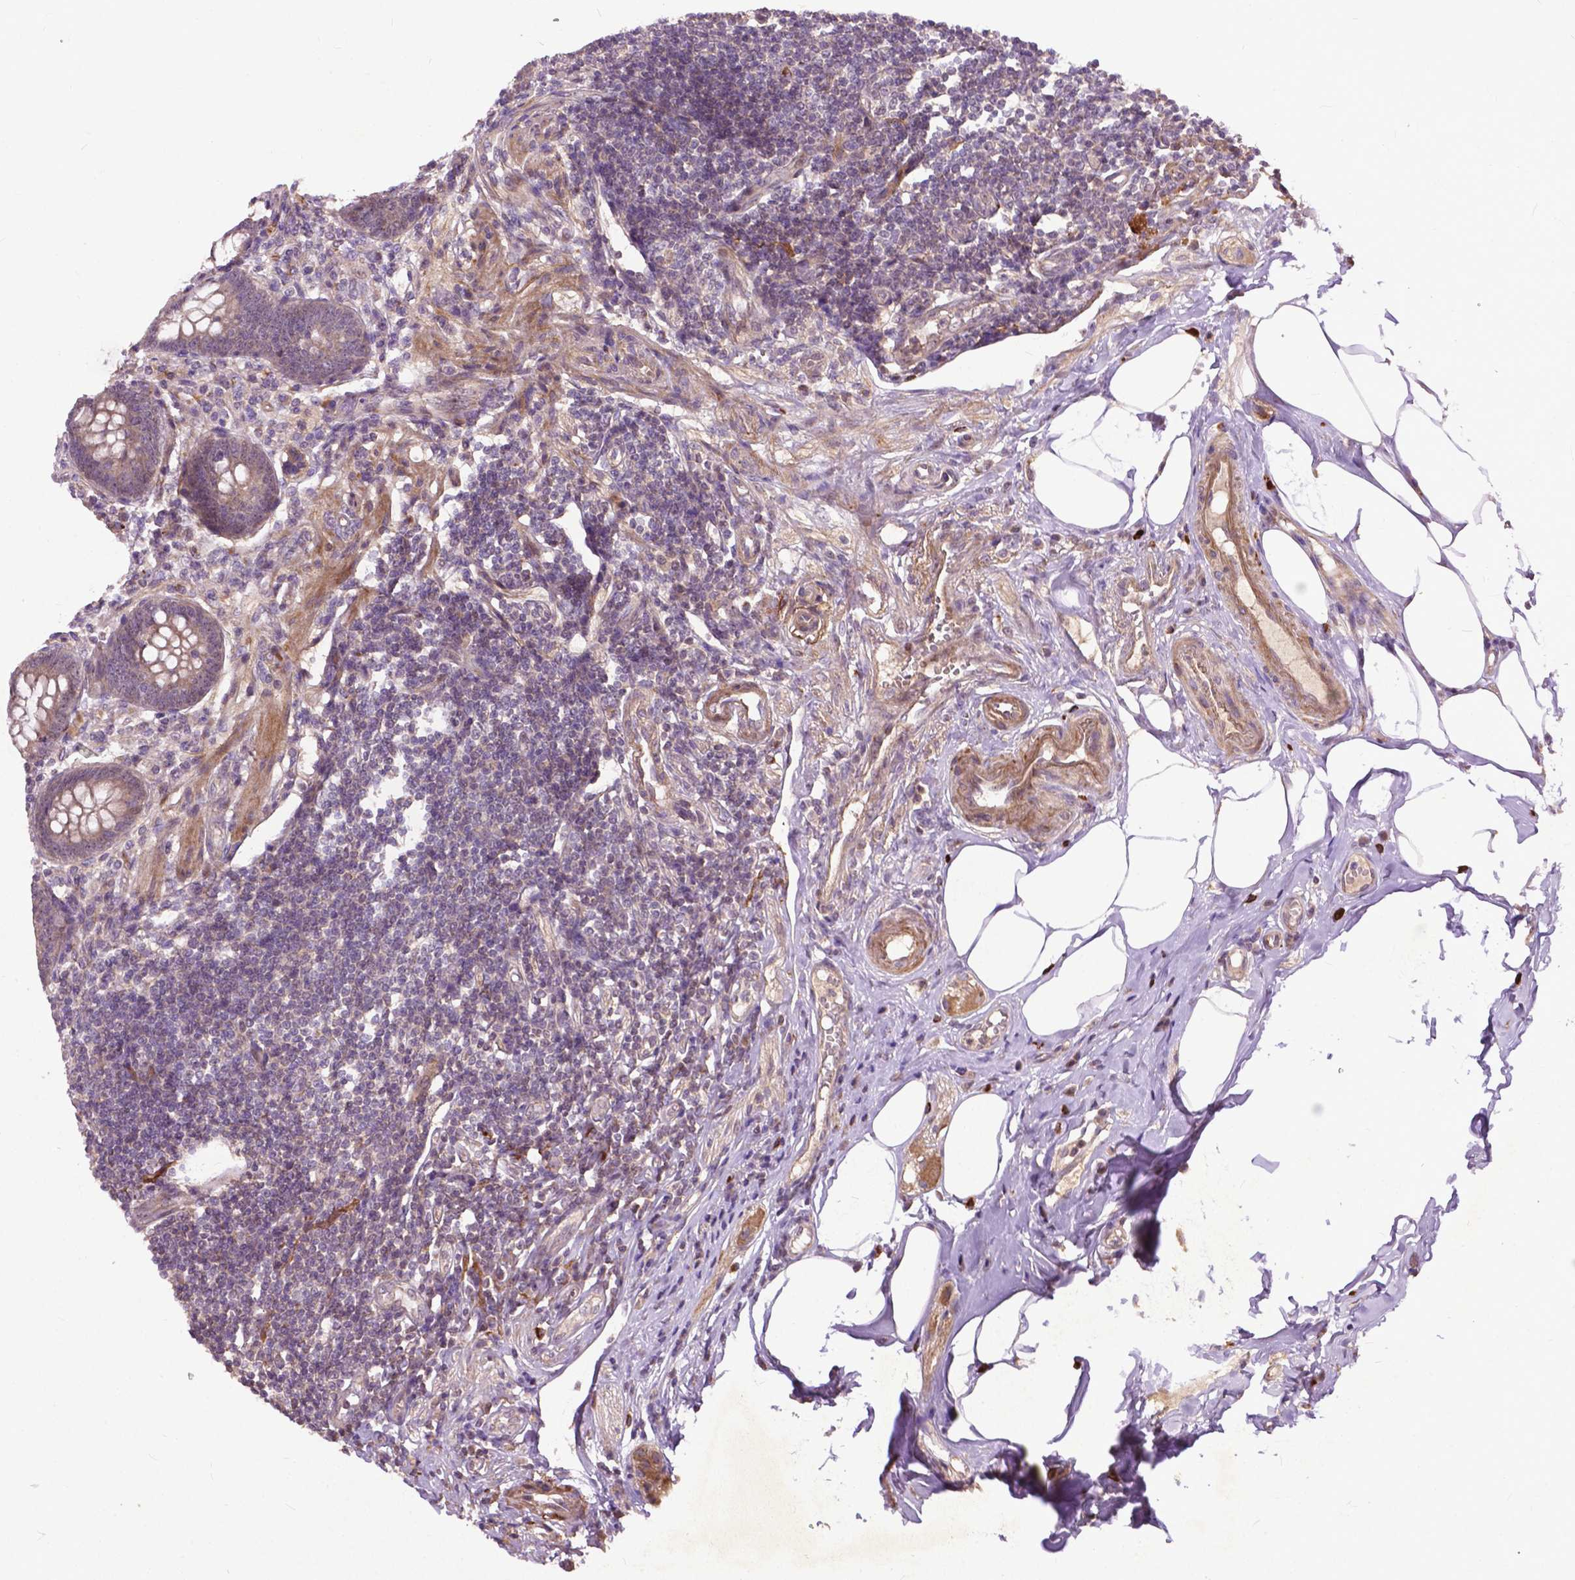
{"staining": {"intensity": "moderate", "quantity": ">75%", "location": "cytoplasmic/membranous"}, "tissue": "appendix", "cell_type": "Glandular cells", "image_type": "normal", "snomed": [{"axis": "morphology", "description": "Normal tissue, NOS"}, {"axis": "topography", "description": "Appendix"}], "caption": "The micrograph shows immunohistochemical staining of benign appendix. There is moderate cytoplasmic/membranous expression is appreciated in approximately >75% of glandular cells. (IHC, brightfield microscopy, high magnification).", "gene": "PARP3", "patient": {"sex": "female", "age": 57}}